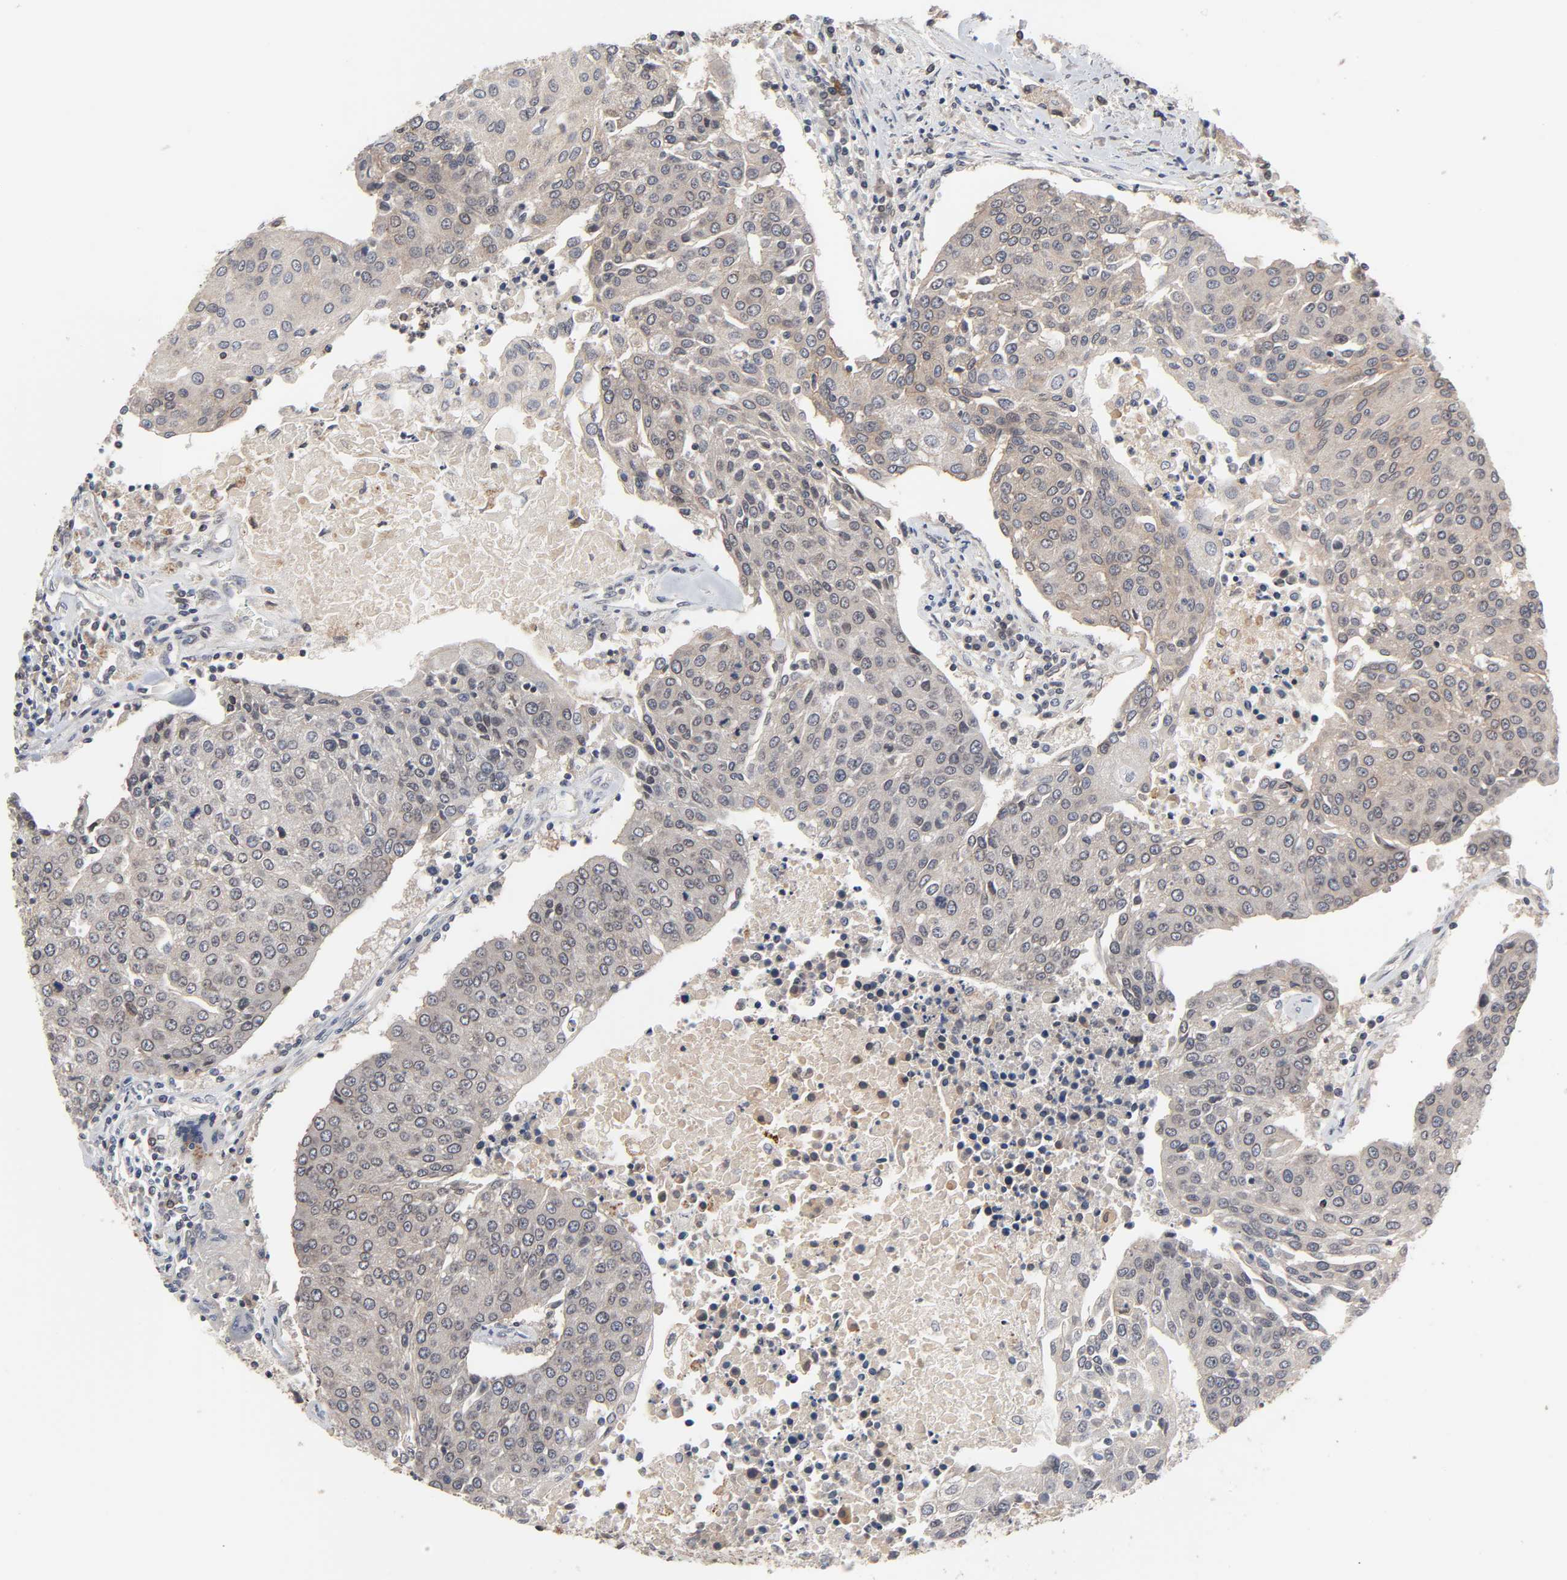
{"staining": {"intensity": "weak", "quantity": ">75%", "location": "cytoplasmic/membranous"}, "tissue": "urothelial cancer", "cell_type": "Tumor cells", "image_type": "cancer", "snomed": [{"axis": "morphology", "description": "Urothelial carcinoma, High grade"}, {"axis": "topography", "description": "Urinary bladder"}], "caption": "Urothelial cancer stained for a protein shows weak cytoplasmic/membranous positivity in tumor cells.", "gene": "CCDC175", "patient": {"sex": "female", "age": 85}}